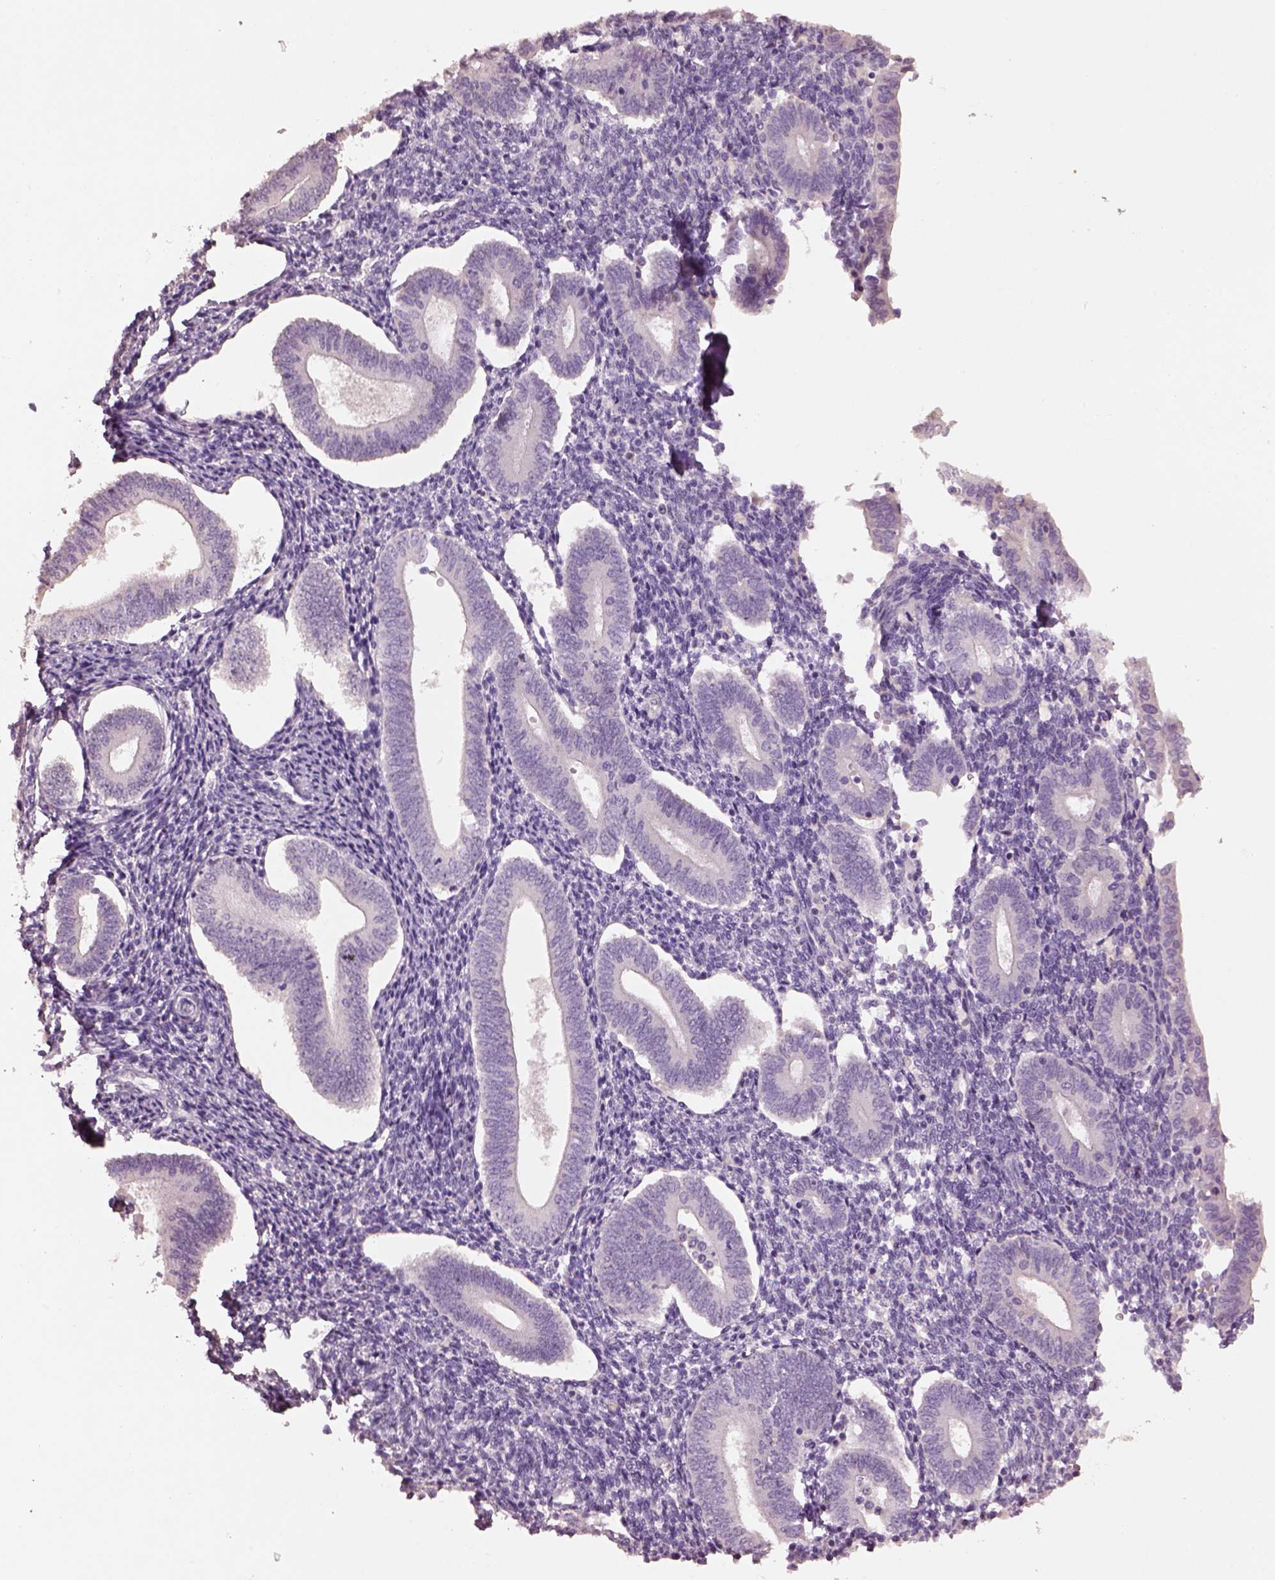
{"staining": {"intensity": "negative", "quantity": "none", "location": "none"}, "tissue": "endometrium", "cell_type": "Cells in endometrial stroma", "image_type": "normal", "snomed": [{"axis": "morphology", "description": "Normal tissue, NOS"}, {"axis": "topography", "description": "Endometrium"}], "caption": "DAB (3,3'-diaminobenzidine) immunohistochemical staining of benign human endometrium exhibits no significant staining in cells in endometrial stroma. The staining was performed using DAB to visualize the protein expression in brown, while the nuclei were stained in blue with hematoxylin (Magnification: 20x).", "gene": "KCNIP3", "patient": {"sex": "female", "age": 40}}